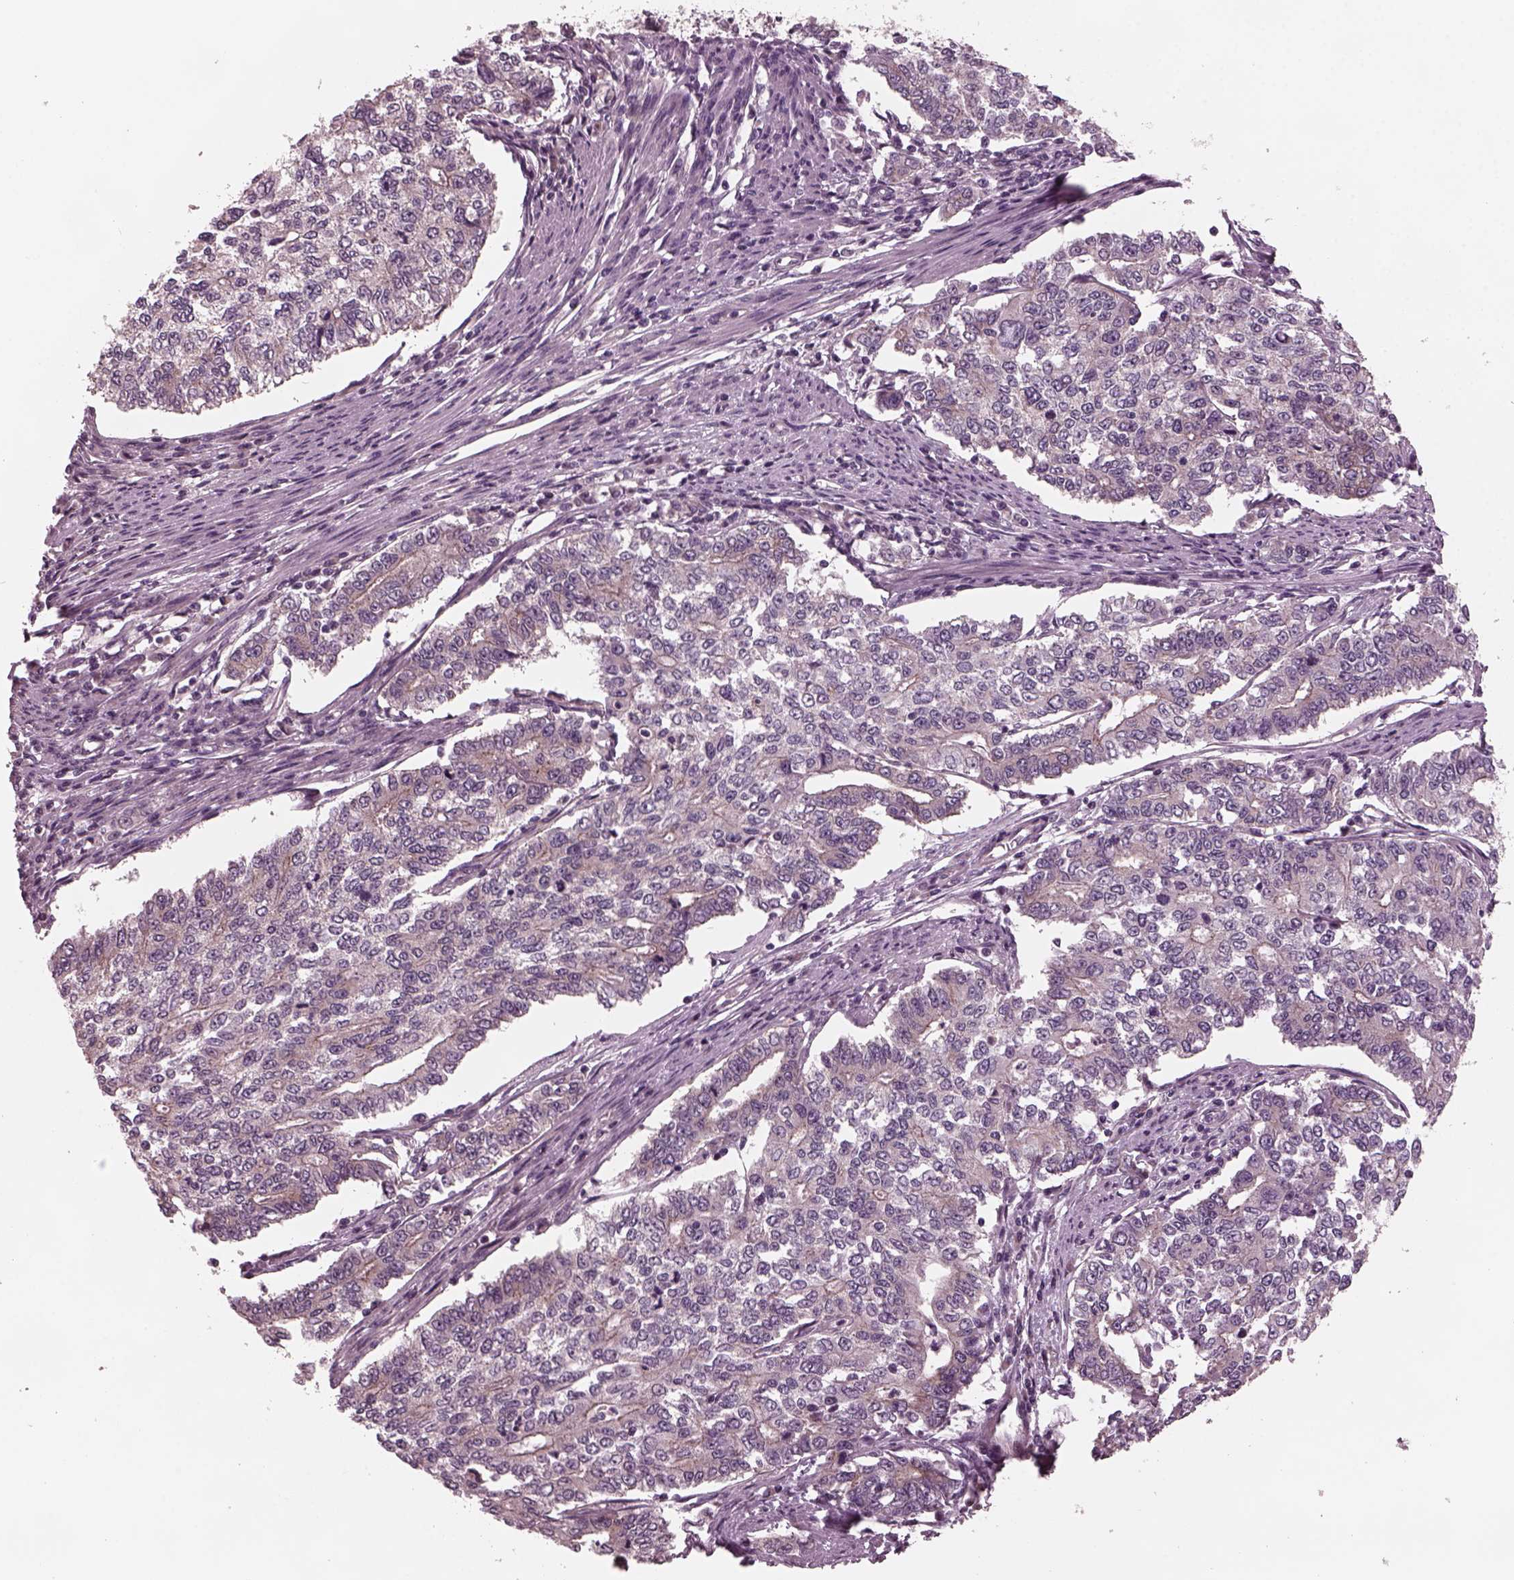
{"staining": {"intensity": "moderate", "quantity": "<25%", "location": "cytoplasmic/membranous"}, "tissue": "endometrial cancer", "cell_type": "Tumor cells", "image_type": "cancer", "snomed": [{"axis": "morphology", "description": "Adenocarcinoma, NOS"}, {"axis": "topography", "description": "Uterus"}], "caption": "Protein staining of endometrial adenocarcinoma tissue displays moderate cytoplasmic/membranous staining in about <25% of tumor cells. (DAB (3,3'-diaminobenzidine) IHC with brightfield microscopy, high magnification).", "gene": "TUBG1", "patient": {"sex": "female", "age": 59}}